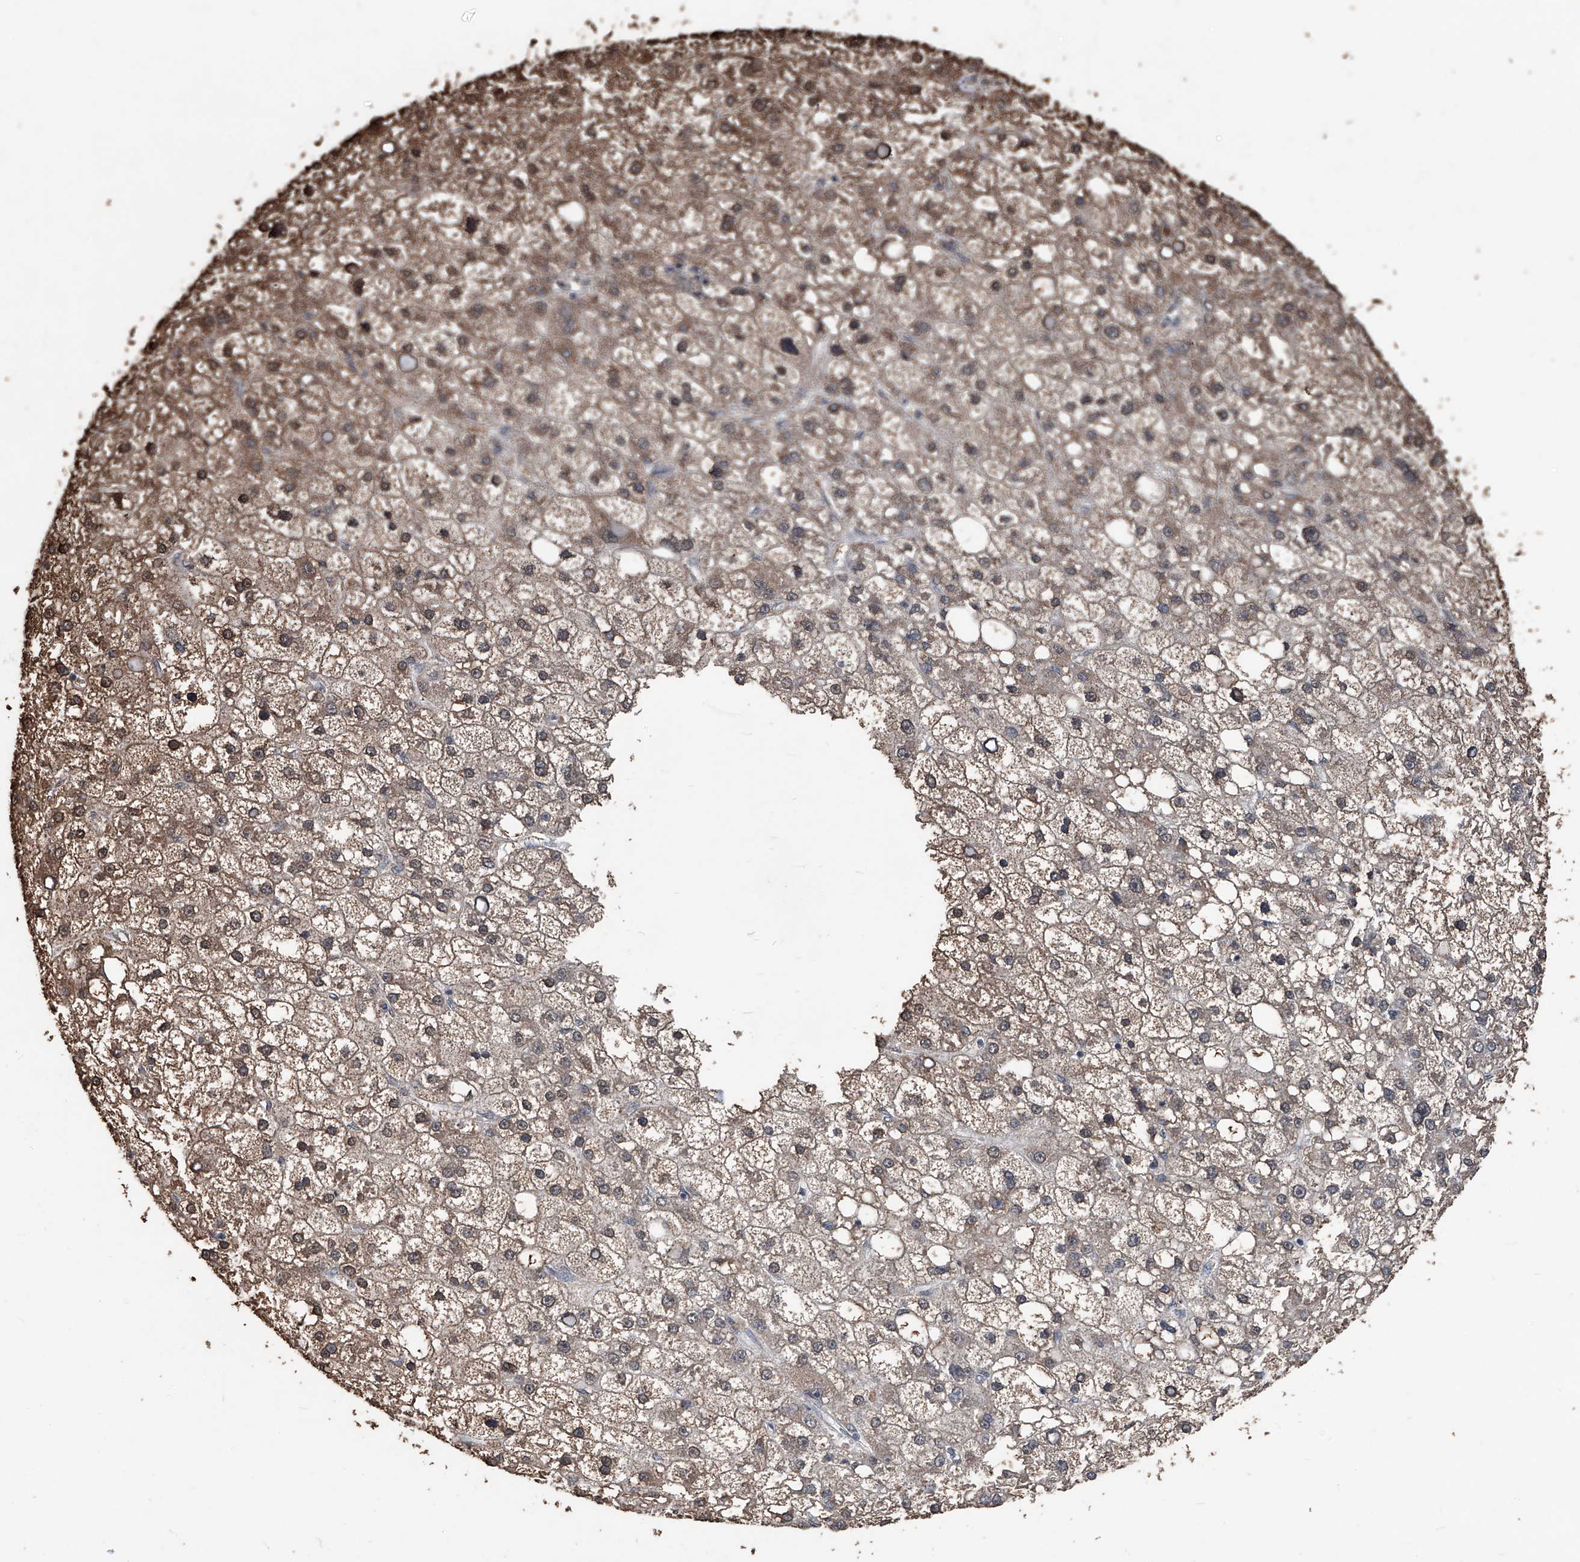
{"staining": {"intensity": "moderate", "quantity": ">75%", "location": "cytoplasmic/membranous"}, "tissue": "liver cancer", "cell_type": "Tumor cells", "image_type": "cancer", "snomed": [{"axis": "morphology", "description": "Carcinoma, Hepatocellular, NOS"}, {"axis": "topography", "description": "Liver"}], "caption": "Protein expression by immunohistochemistry (IHC) shows moderate cytoplasmic/membranous expression in approximately >75% of tumor cells in liver cancer. Using DAB (brown) and hematoxylin (blue) stains, captured at high magnification using brightfield microscopy.", "gene": "STARD7", "patient": {"sex": "male", "age": 67}}